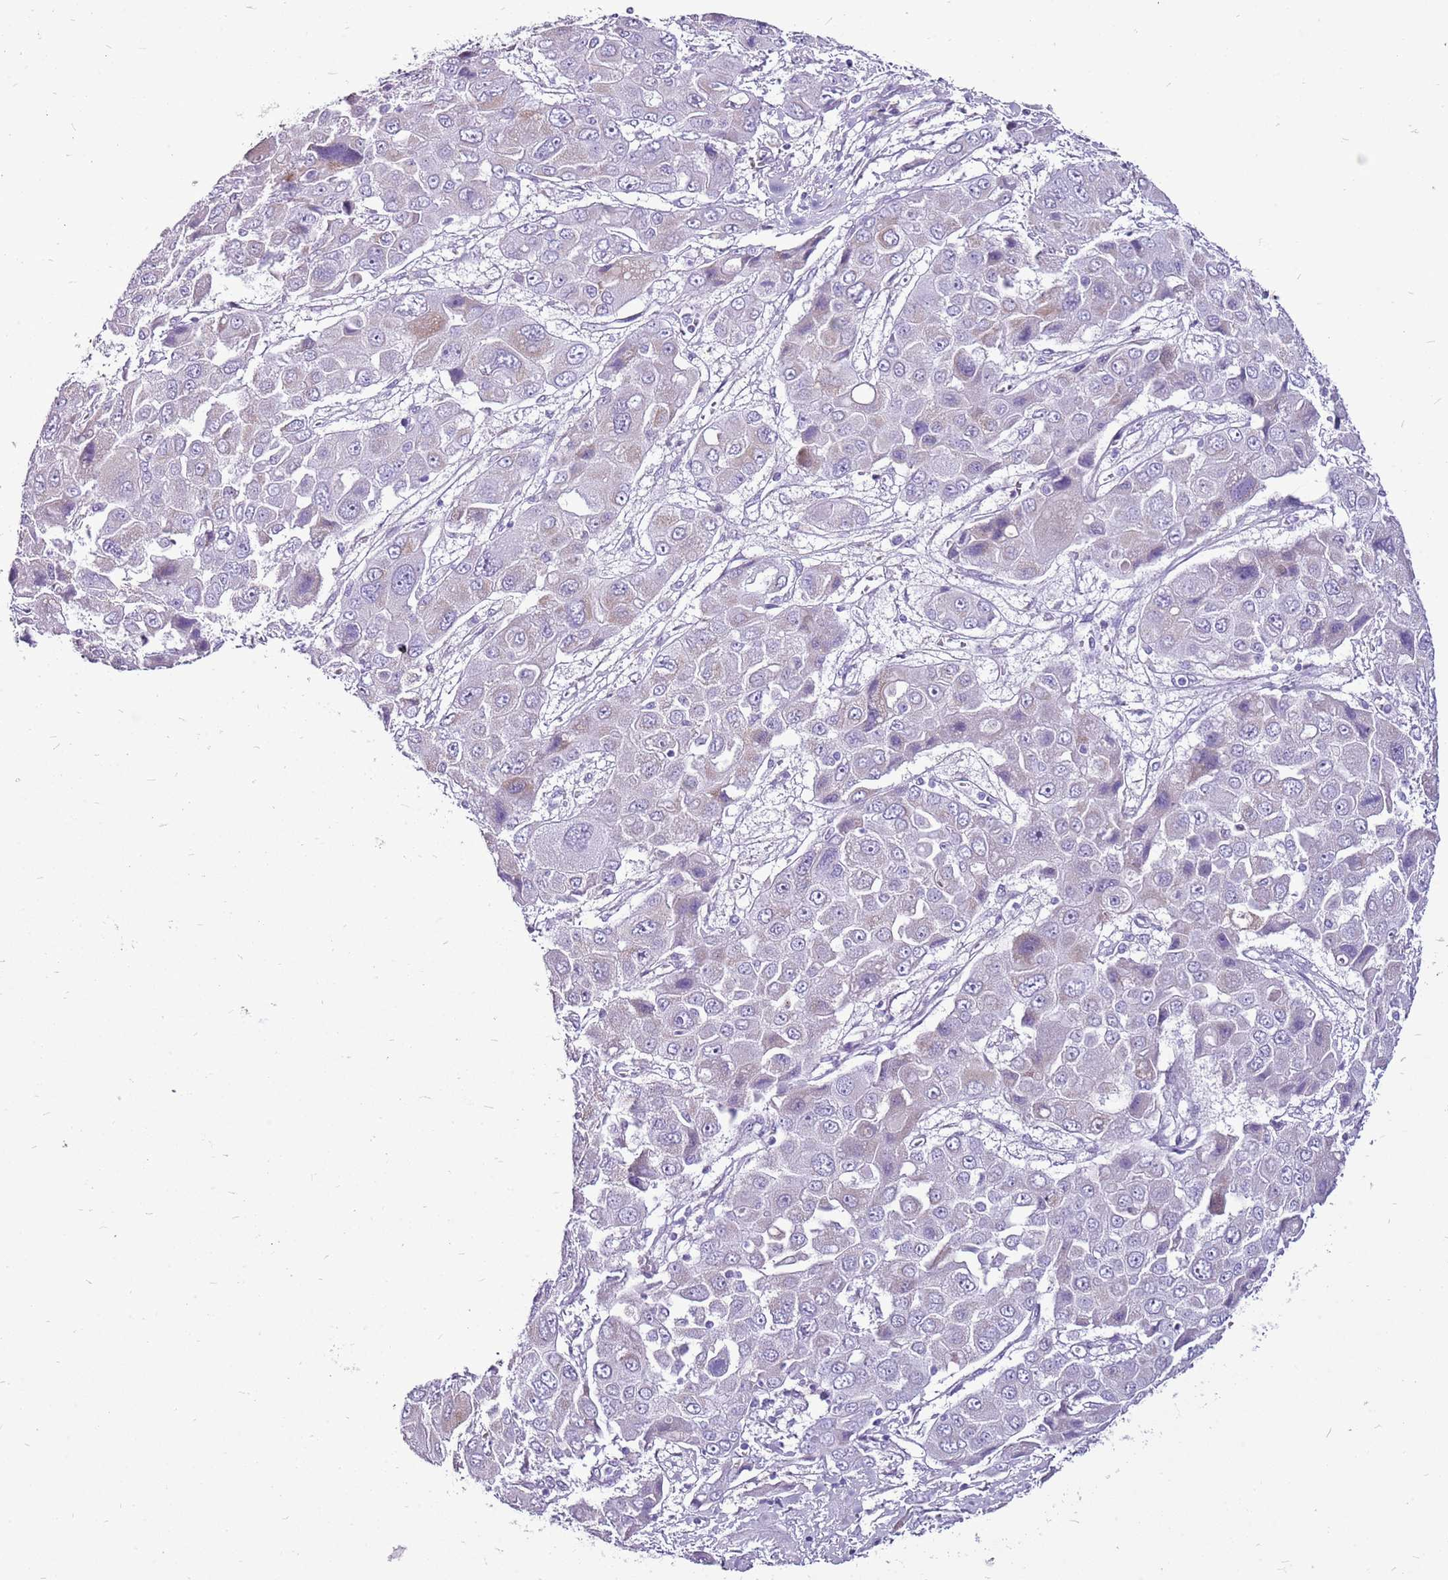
{"staining": {"intensity": "negative", "quantity": "none", "location": "none"}, "tissue": "liver cancer", "cell_type": "Tumor cells", "image_type": "cancer", "snomed": [{"axis": "morphology", "description": "Cholangiocarcinoma"}, {"axis": "topography", "description": "Liver"}], "caption": "Immunohistochemistry (IHC) of liver cancer reveals no staining in tumor cells. (Stains: DAB (3,3'-diaminobenzidine) immunohistochemistry (IHC) with hematoxylin counter stain, Microscopy: brightfield microscopy at high magnification).", "gene": "ACSS3", "patient": {"sex": "male", "age": 67}}